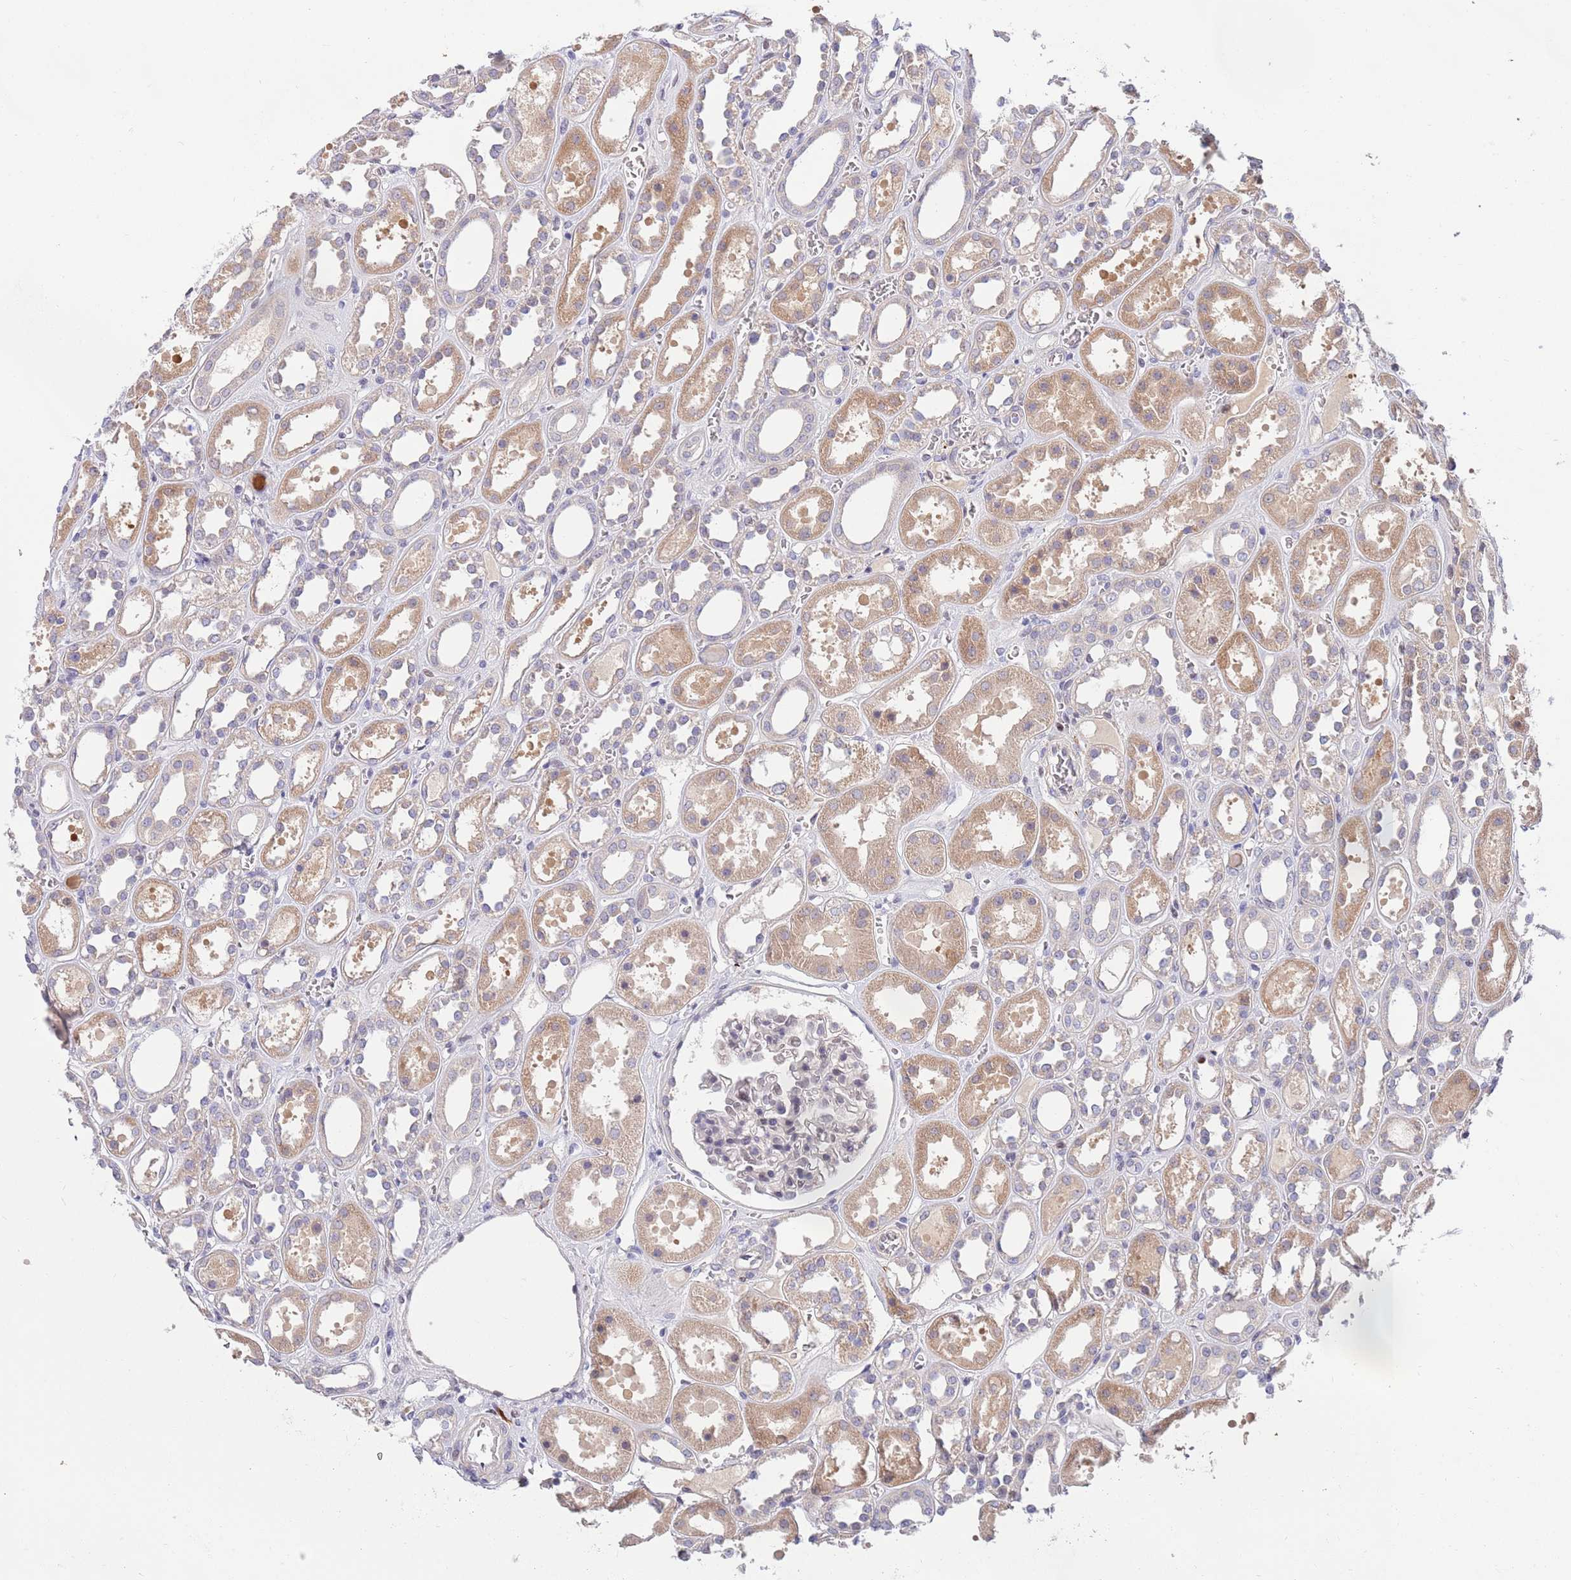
{"staining": {"intensity": "moderate", "quantity": "<25%", "location": "nuclear"}, "tissue": "kidney", "cell_type": "Cells in glomeruli", "image_type": "normal", "snomed": [{"axis": "morphology", "description": "Normal tissue, NOS"}, {"axis": "topography", "description": "Kidney"}], "caption": "Kidney stained for a protein (brown) exhibits moderate nuclear positive positivity in approximately <25% of cells in glomeruli.", "gene": "NLRP6", "patient": {"sex": "female", "age": 41}}